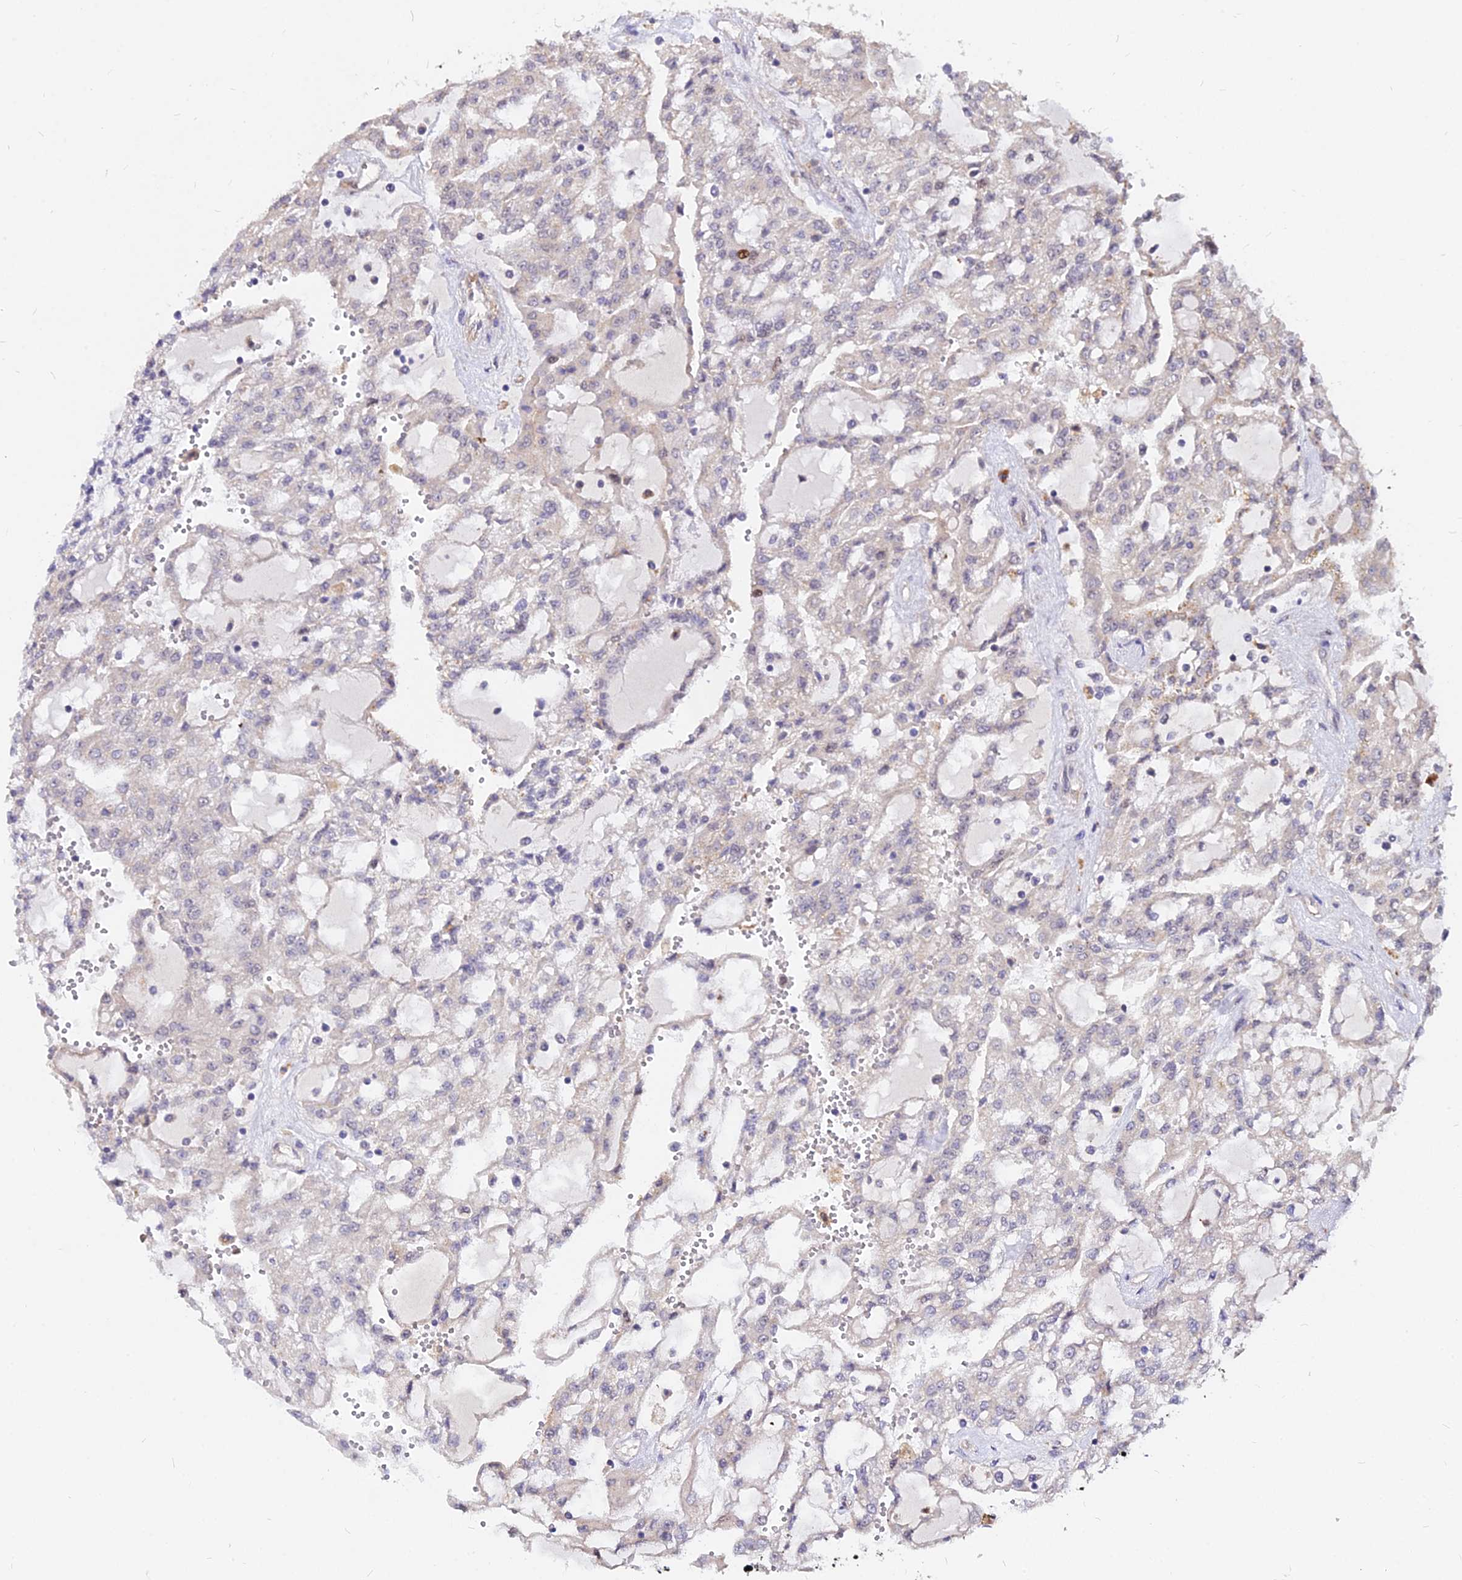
{"staining": {"intensity": "negative", "quantity": "none", "location": "none"}, "tissue": "renal cancer", "cell_type": "Tumor cells", "image_type": "cancer", "snomed": [{"axis": "morphology", "description": "Adenocarcinoma, NOS"}, {"axis": "topography", "description": "Kidney"}], "caption": "Photomicrograph shows no protein staining in tumor cells of renal cancer tissue.", "gene": "C11orf68", "patient": {"sex": "male", "age": 63}}